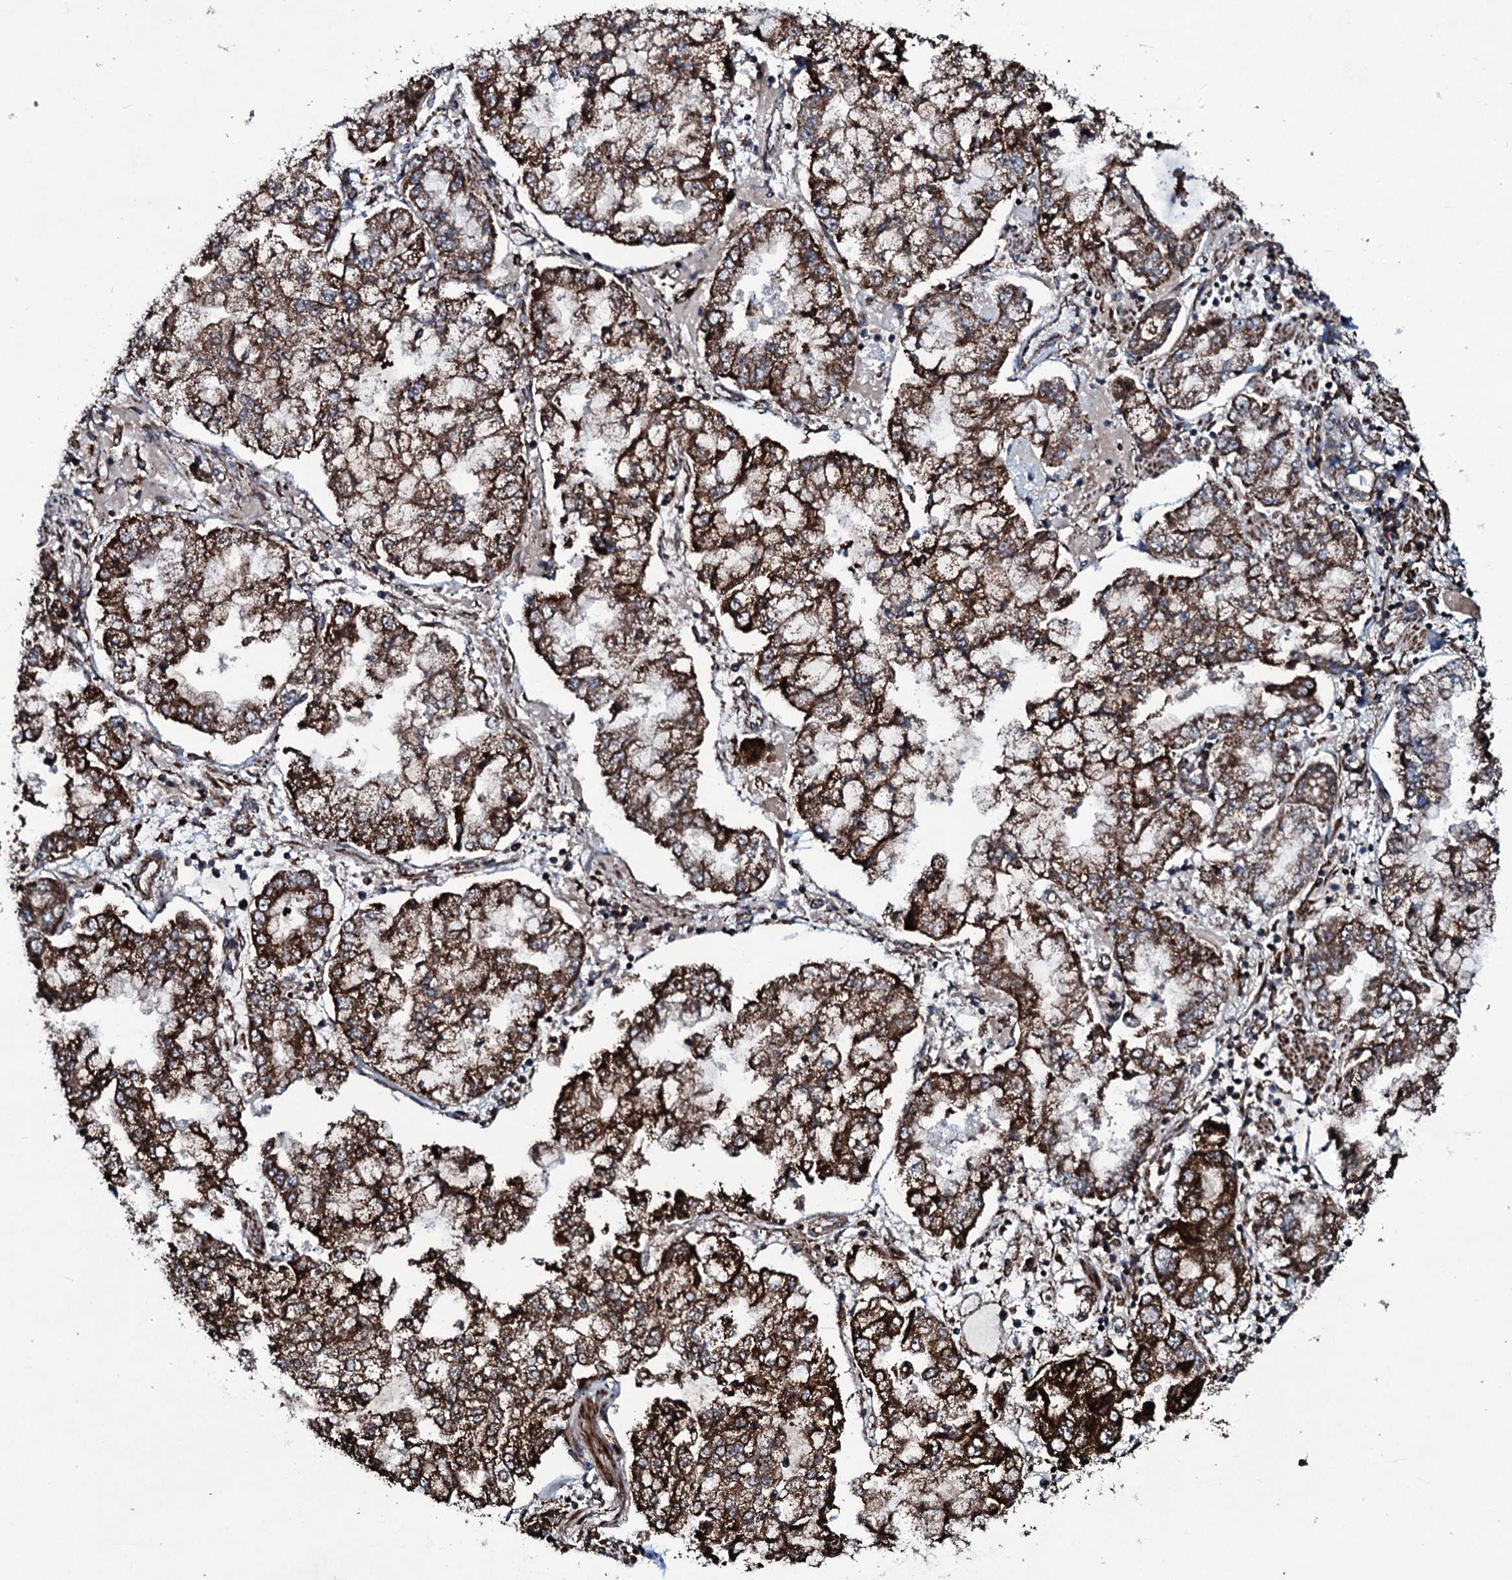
{"staining": {"intensity": "strong", "quantity": ">75%", "location": "cytoplasmic/membranous"}, "tissue": "stomach cancer", "cell_type": "Tumor cells", "image_type": "cancer", "snomed": [{"axis": "morphology", "description": "Adenocarcinoma, NOS"}, {"axis": "topography", "description": "Stomach"}], "caption": "Brown immunohistochemical staining in adenocarcinoma (stomach) exhibits strong cytoplasmic/membranous positivity in approximately >75% of tumor cells.", "gene": "DYNC2I2", "patient": {"sex": "male", "age": 76}}